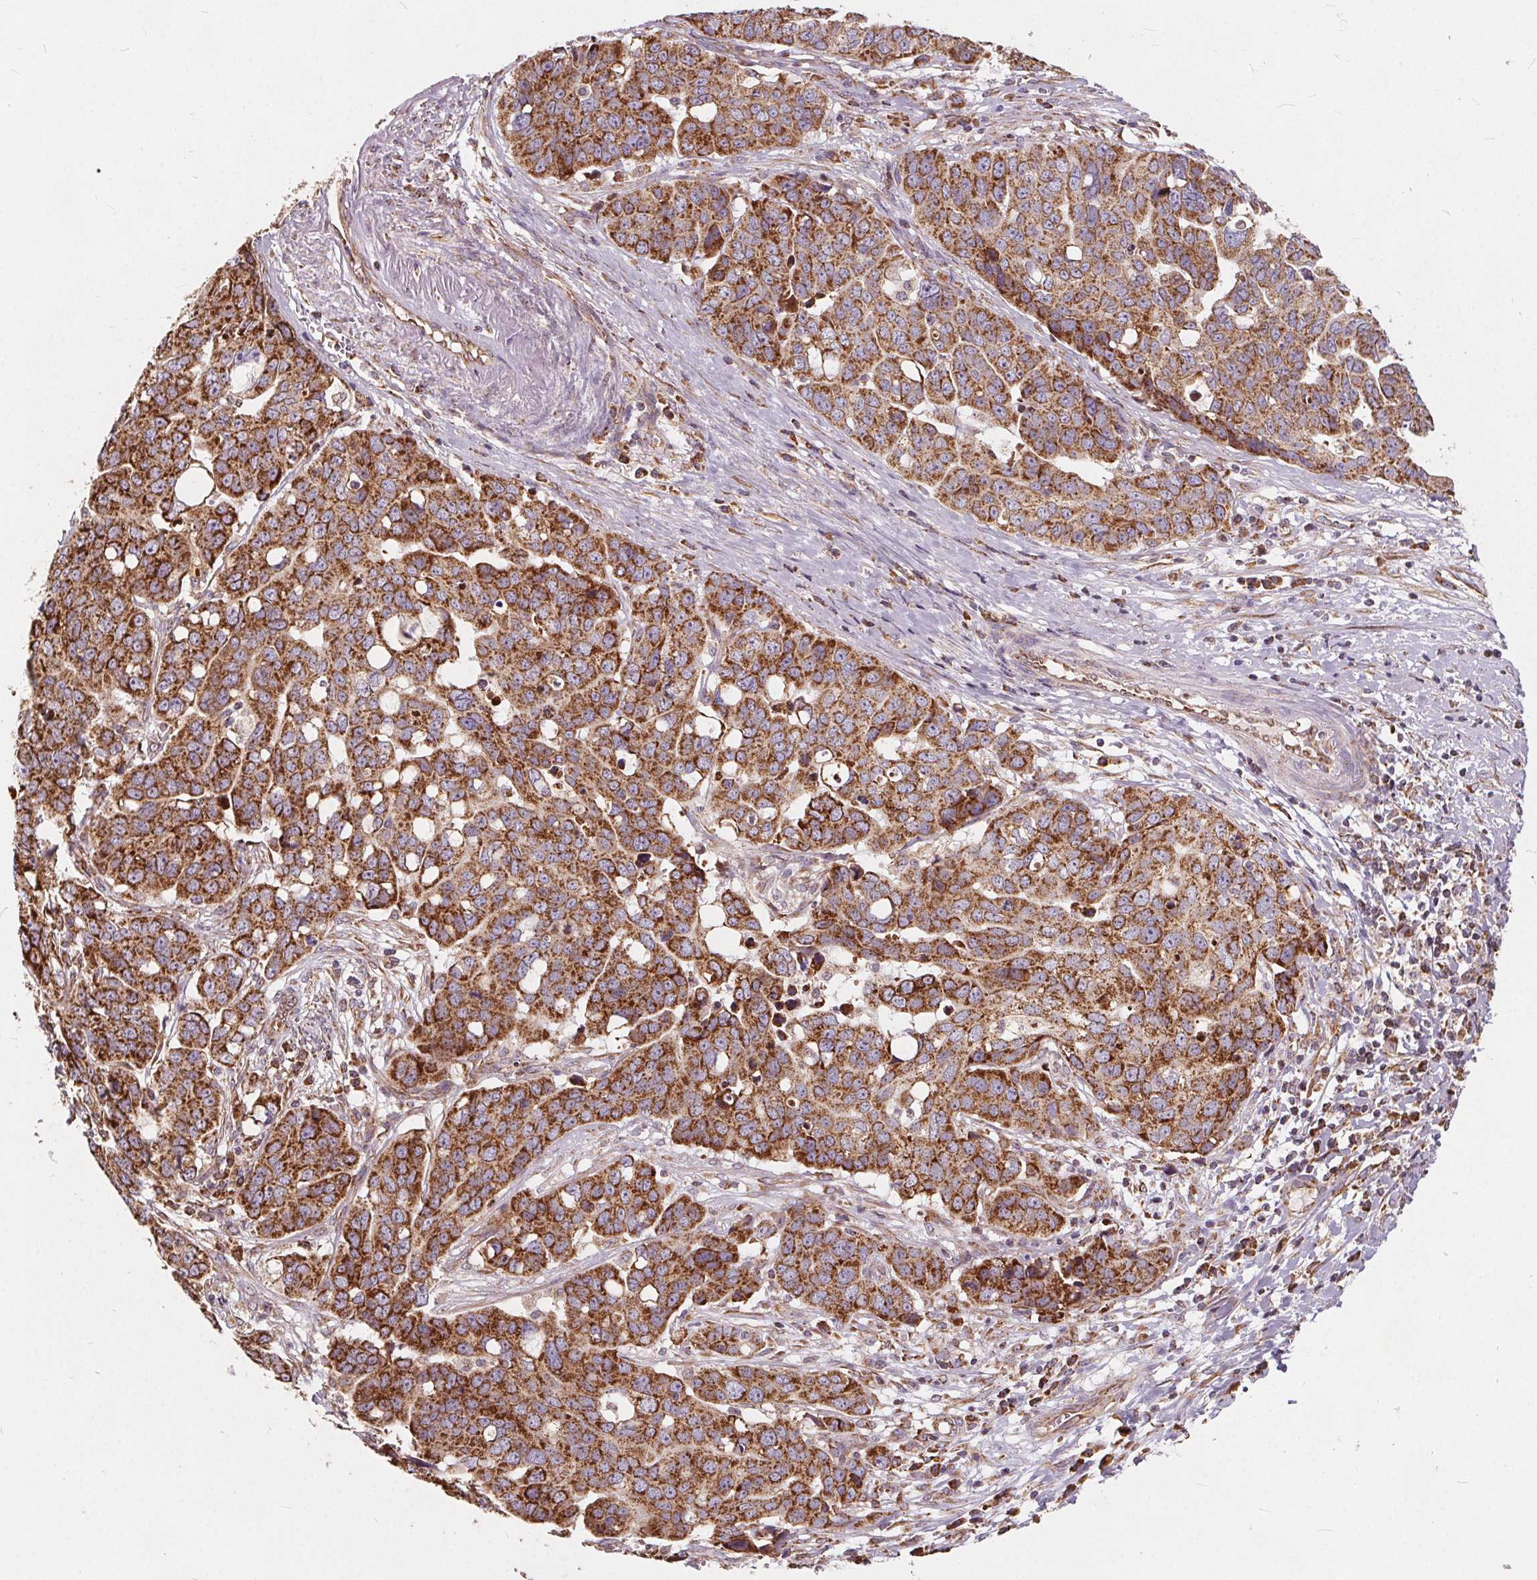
{"staining": {"intensity": "strong", "quantity": ">75%", "location": "cytoplasmic/membranous"}, "tissue": "ovarian cancer", "cell_type": "Tumor cells", "image_type": "cancer", "snomed": [{"axis": "morphology", "description": "Carcinoma, endometroid"}, {"axis": "topography", "description": "Ovary"}], "caption": "Immunohistochemical staining of ovarian endometroid carcinoma displays high levels of strong cytoplasmic/membranous positivity in approximately >75% of tumor cells.", "gene": "PLSCR3", "patient": {"sex": "female", "age": 78}}